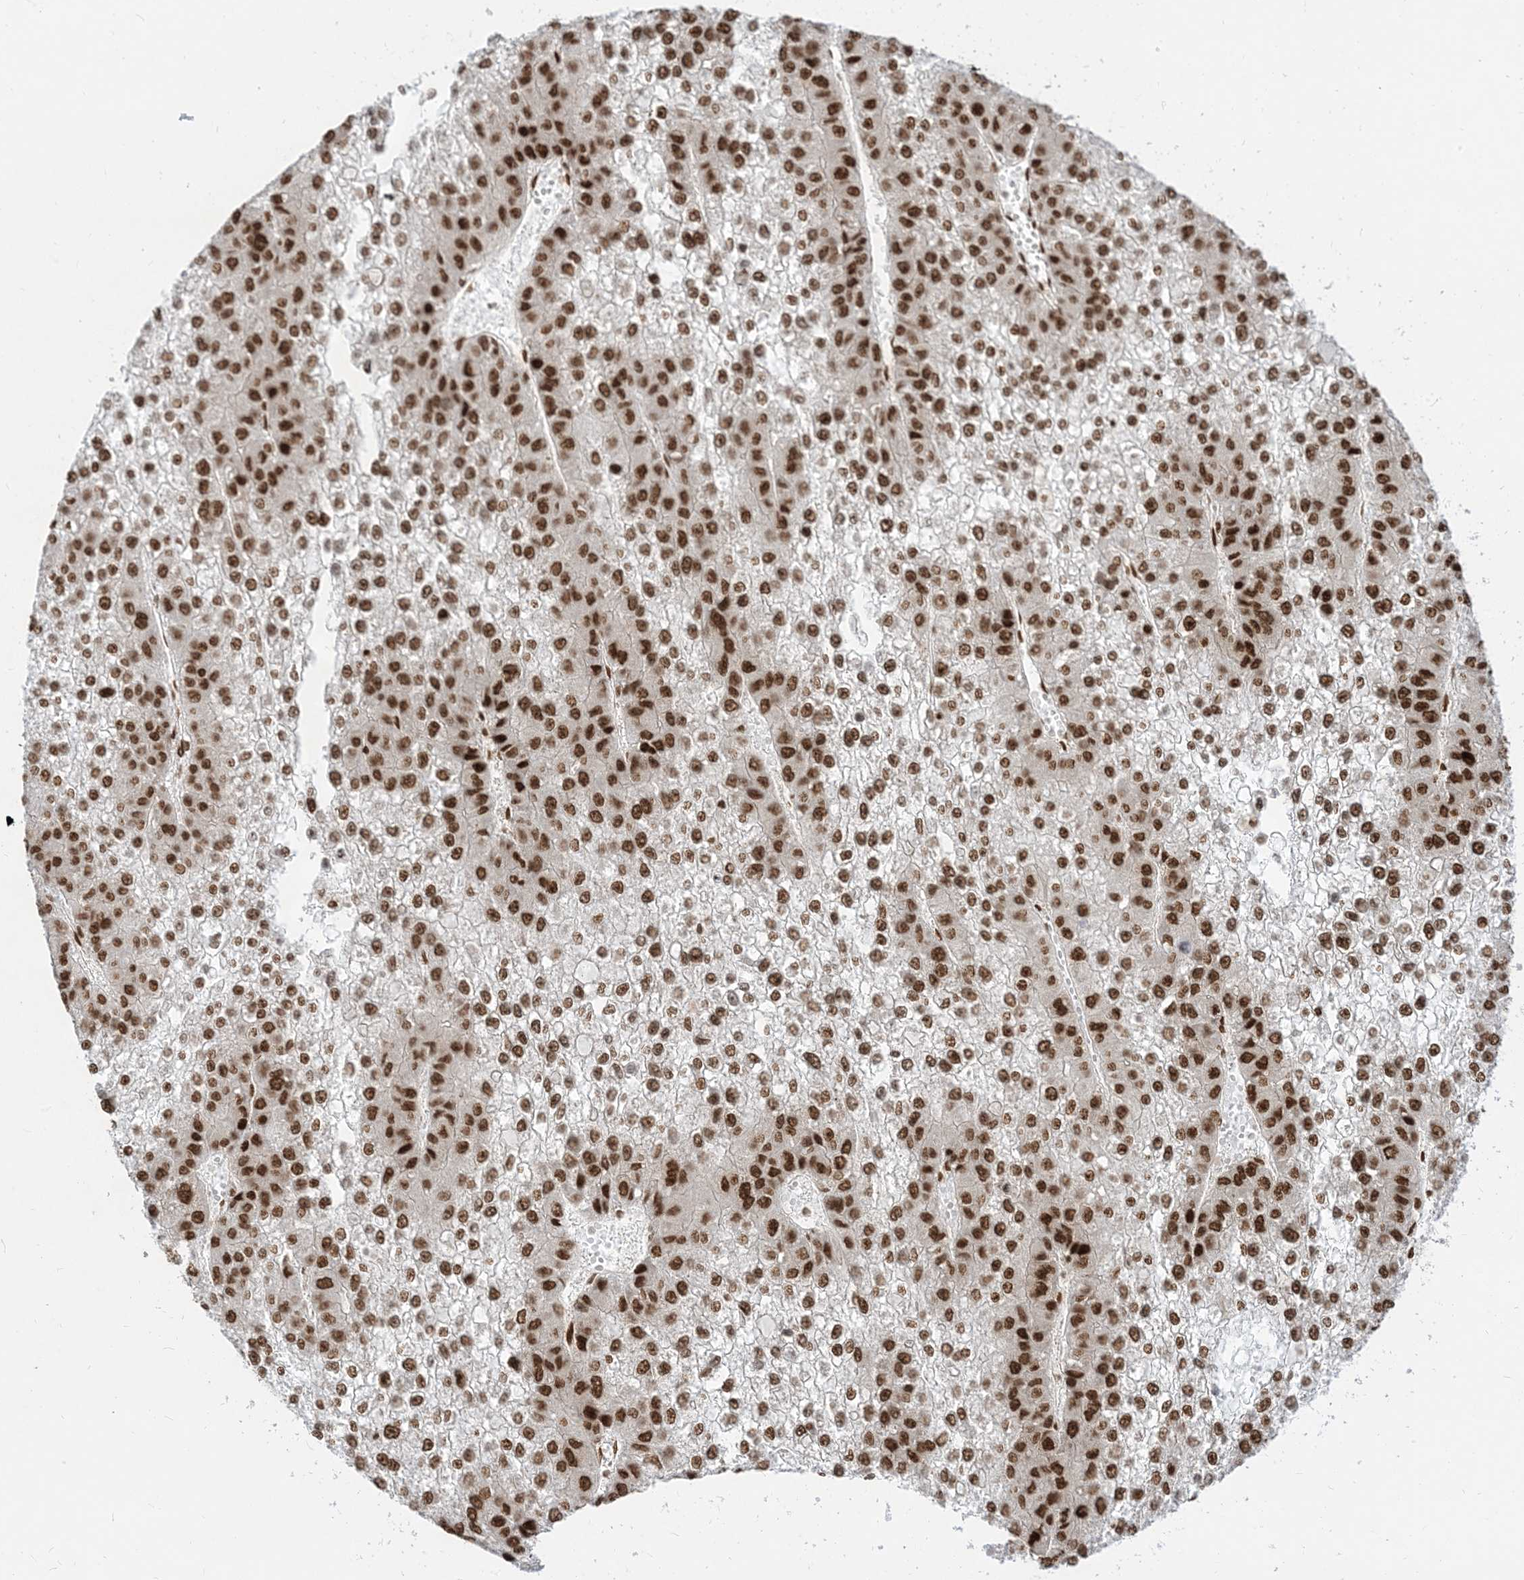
{"staining": {"intensity": "strong", "quantity": ">75%", "location": "nuclear"}, "tissue": "liver cancer", "cell_type": "Tumor cells", "image_type": "cancer", "snomed": [{"axis": "morphology", "description": "Carcinoma, Hepatocellular, NOS"}, {"axis": "topography", "description": "Liver"}], "caption": "The photomicrograph demonstrates immunohistochemical staining of hepatocellular carcinoma (liver). There is strong nuclear positivity is identified in approximately >75% of tumor cells. Immunohistochemistry stains the protein of interest in brown and the nuclei are stained blue.", "gene": "ARGLU1", "patient": {"sex": "female", "age": 73}}